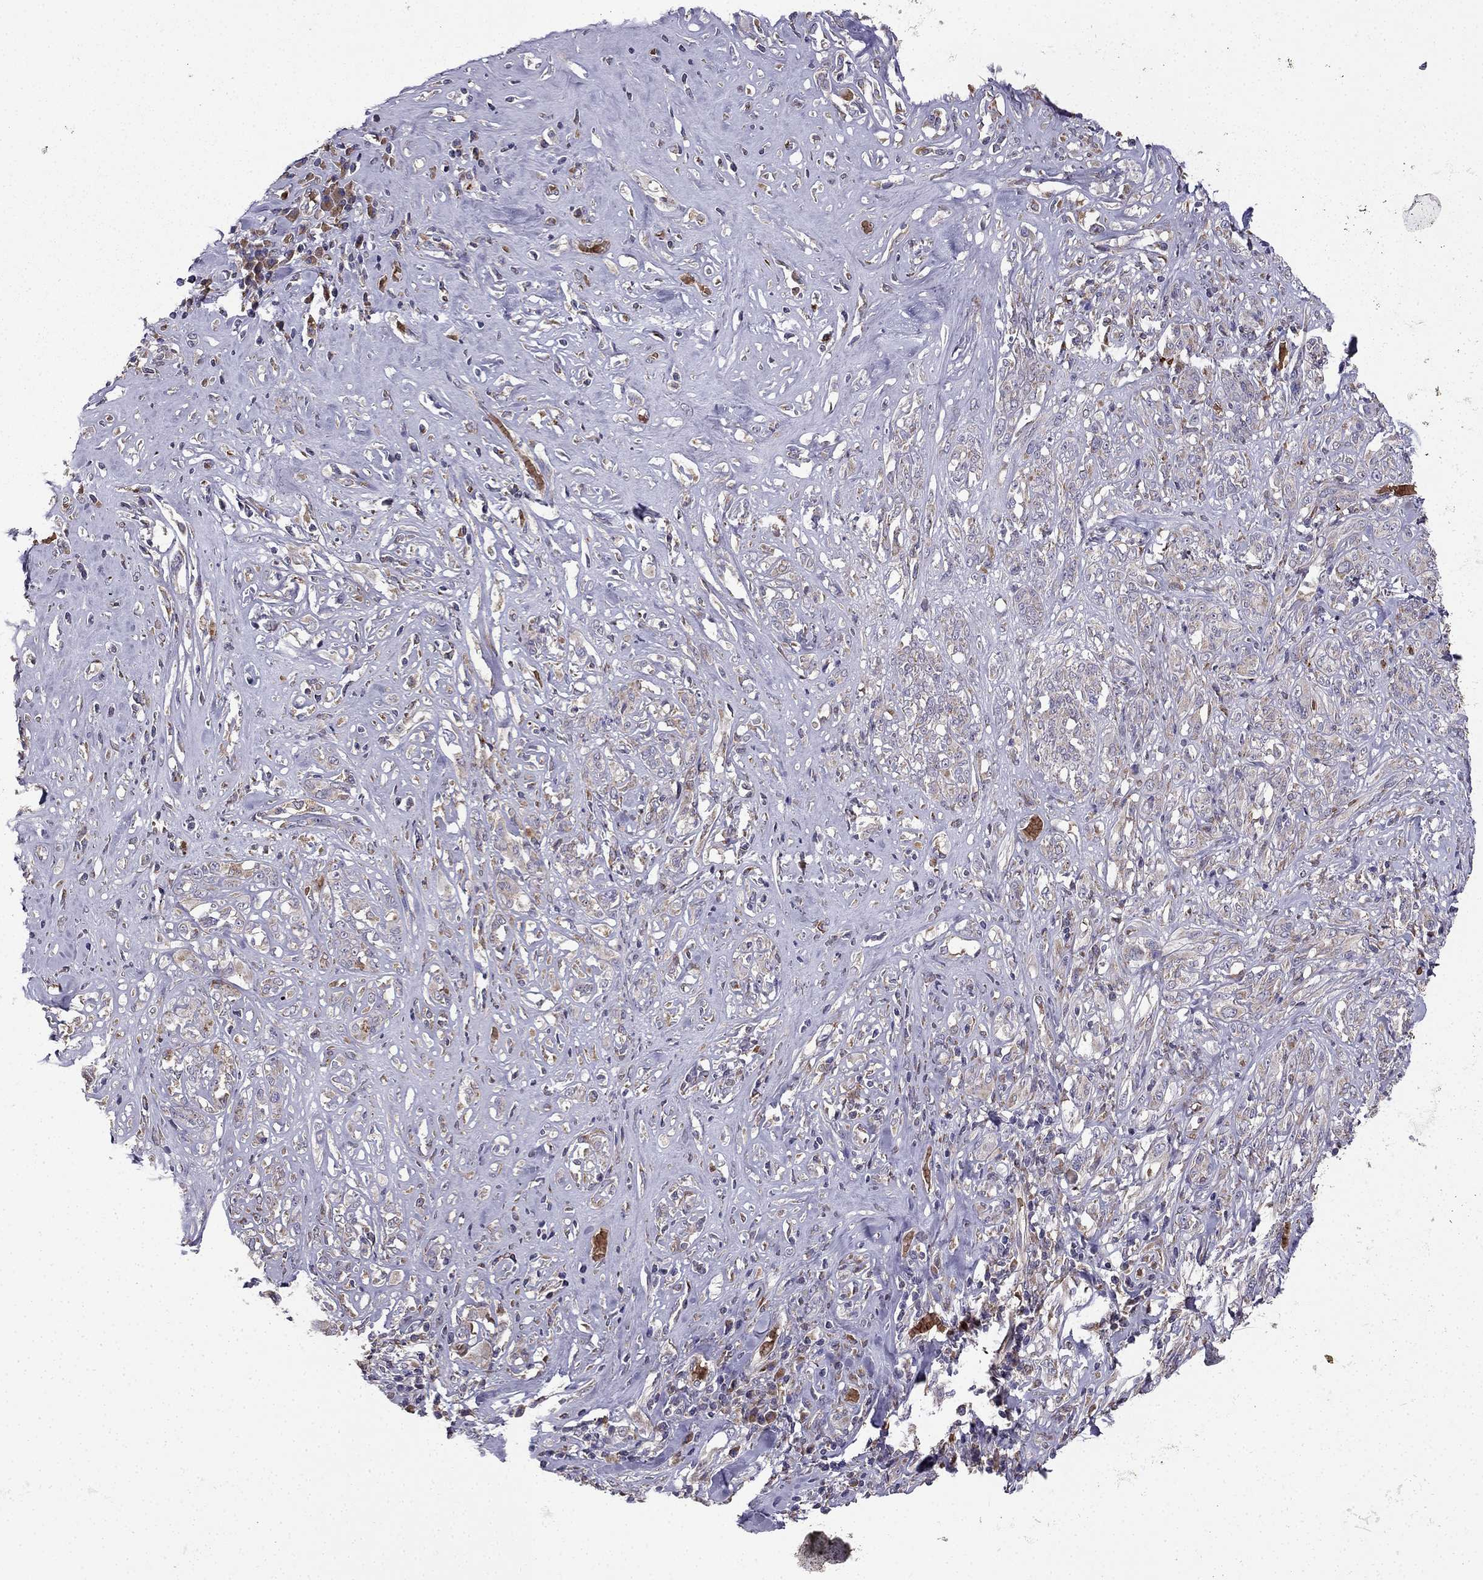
{"staining": {"intensity": "negative", "quantity": "none", "location": "none"}, "tissue": "melanoma", "cell_type": "Tumor cells", "image_type": "cancer", "snomed": [{"axis": "morphology", "description": "Malignant melanoma, NOS"}, {"axis": "topography", "description": "Skin"}], "caption": "Immunohistochemical staining of melanoma demonstrates no significant positivity in tumor cells.", "gene": "B4GALT7", "patient": {"sex": "female", "age": 91}}